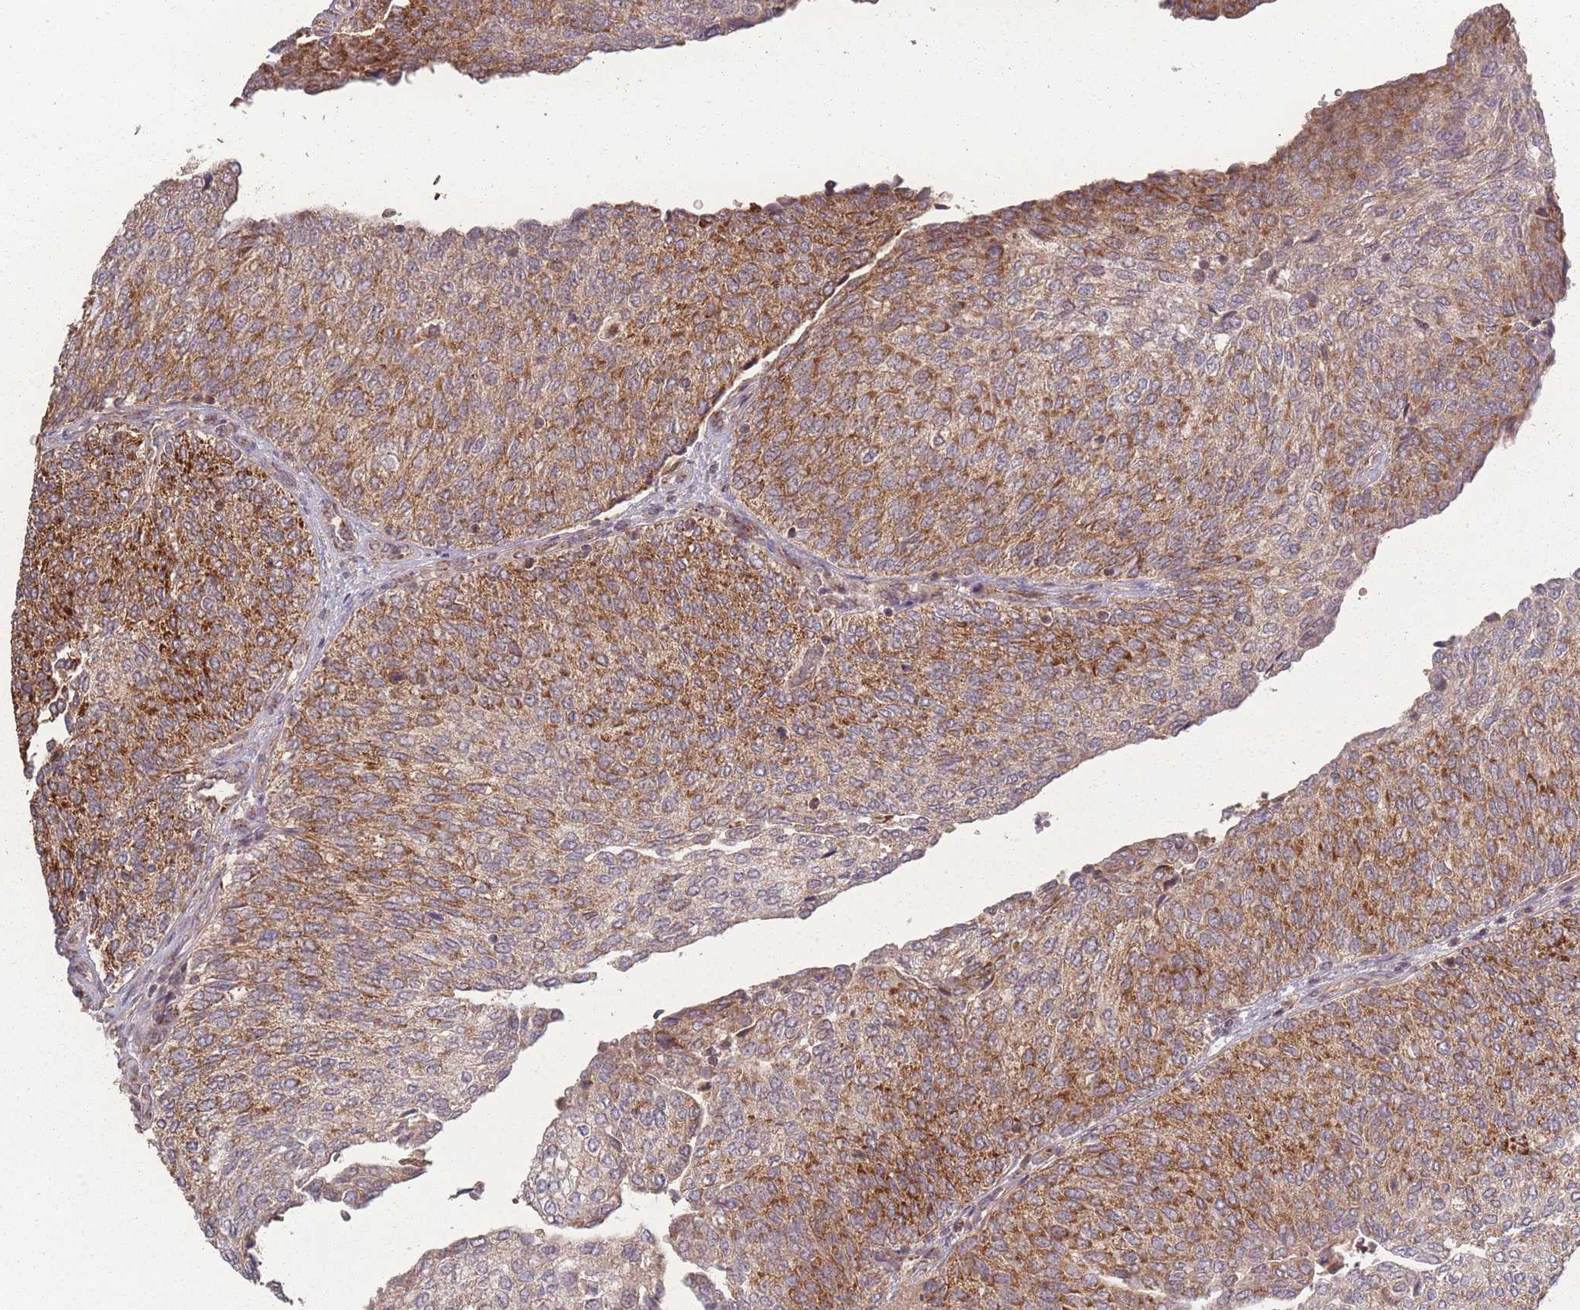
{"staining": {"intensity": "strong", "quantity": ">75%", "location": "cytoplasmic/membranous"}, "tissue": "urothelial cancer", "cell_type": "Tumor cells", "image_type": "cancer", "snomed": [{"axis": "morphology", "description": "Urothelial carcinoma, Low grade"}, {"axis": "topography", "description": "Urinary bladder"}], "caption": "Urothelial cancer stained with a protein marker exhibits strong staining in tumor cells.", "gene": "LYRM7", "patient": {"sex": "female", "age": 79}}